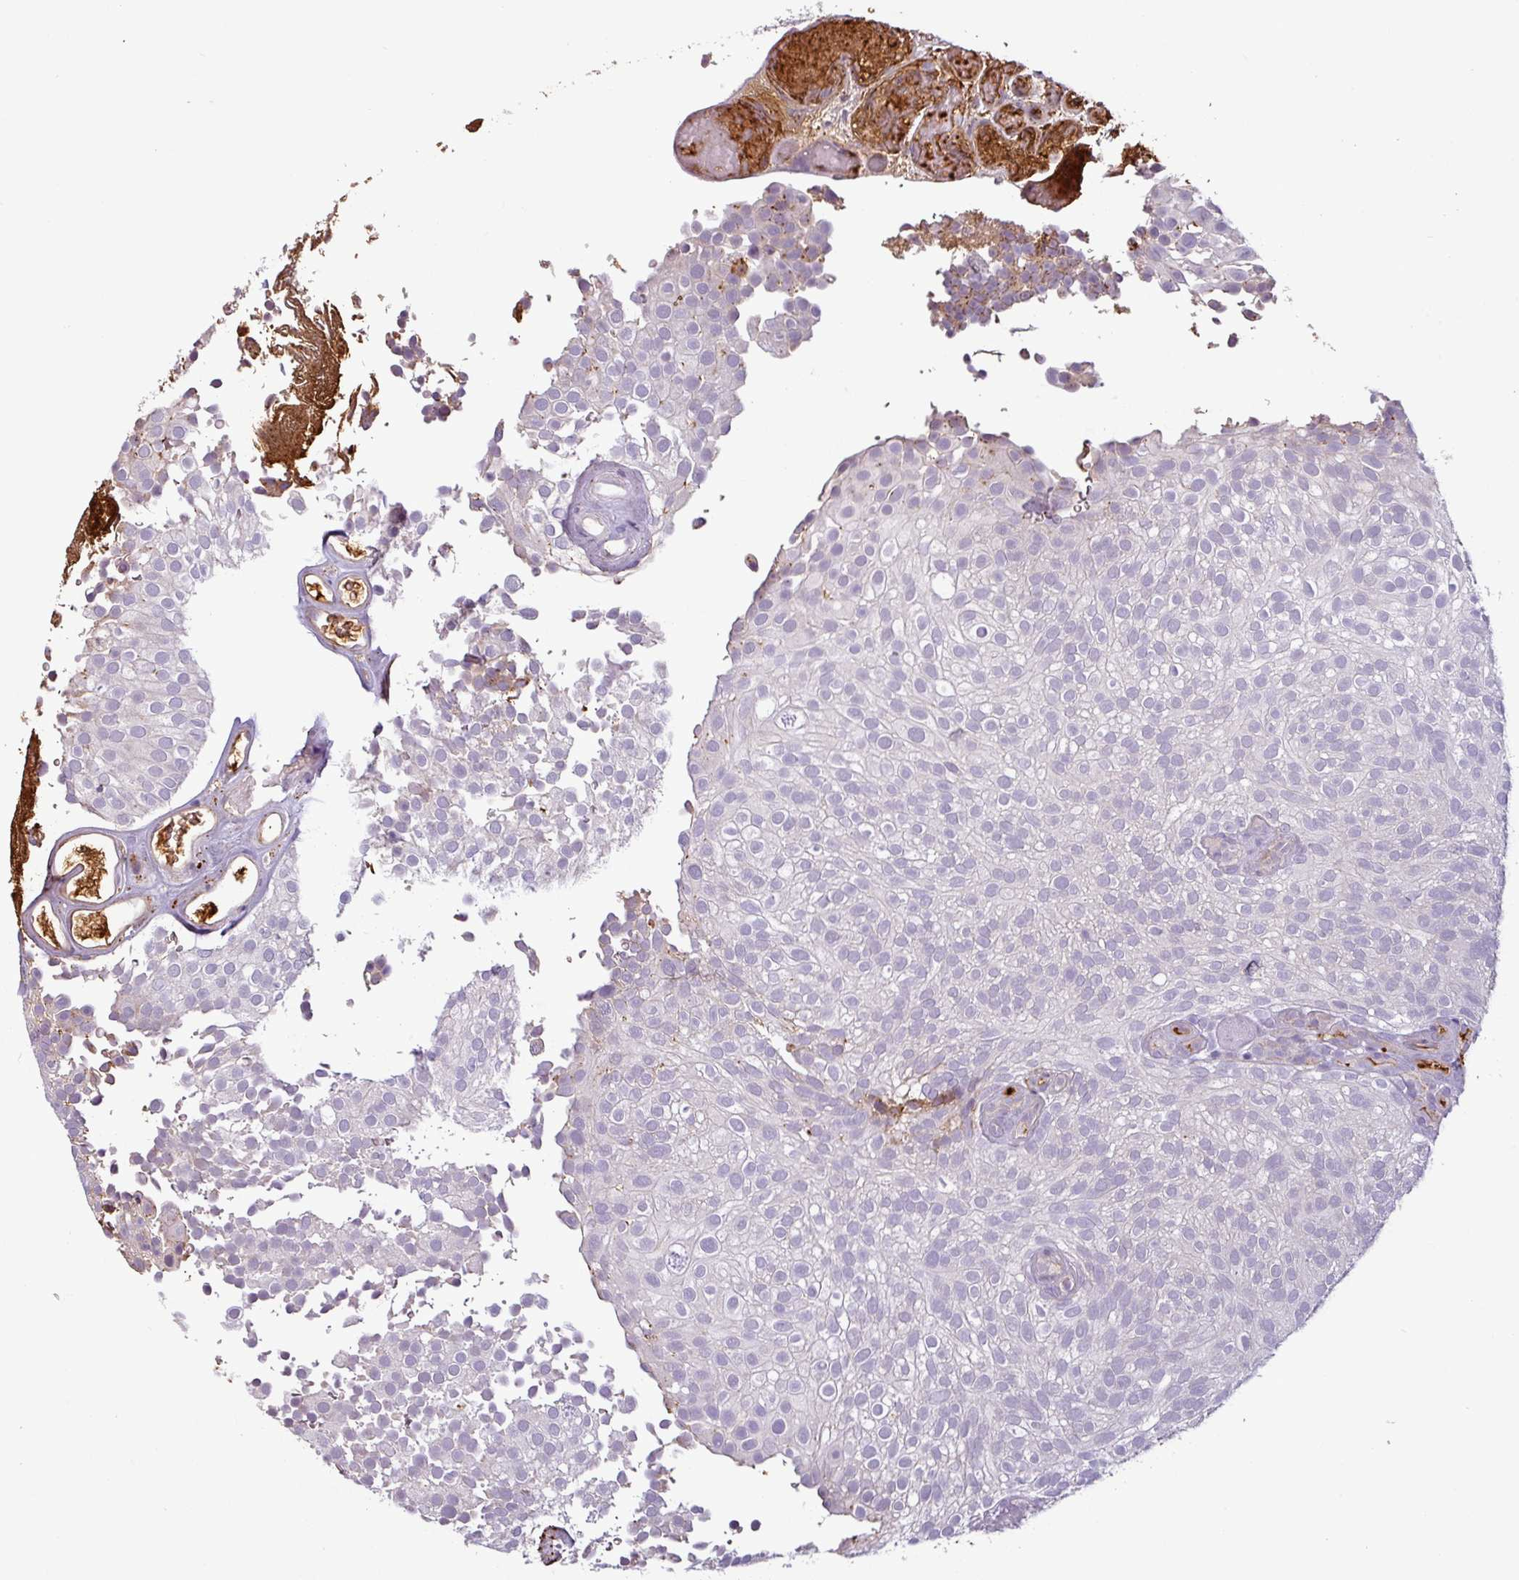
{"staining": {"intensity": "negative", "quantity": "none", "location": "none"}, "tissue": "urothelial cancer", "cell_type": "Tumor cells", "image_type": "cancer", "snomed": [{"axis": "morphology", "description": "Urothelial carcinoma, Low grade"}, {"axis": "topography", "description": "Urinary bladder"}], "caption": "High power microscopy image of an immunohistochemistry (IHC) histopathology image of urothelial carcinoma (low-grade), revealing no significant expression in tumor cells. Brightfield microscopy of IHC stained with DAB (3,3'-diaminobenzidine) (brown) and hematoxylin (blue), captured at high magnification.", "gene": "APOC1", "patient": {"sex": "male", "age": 78}}